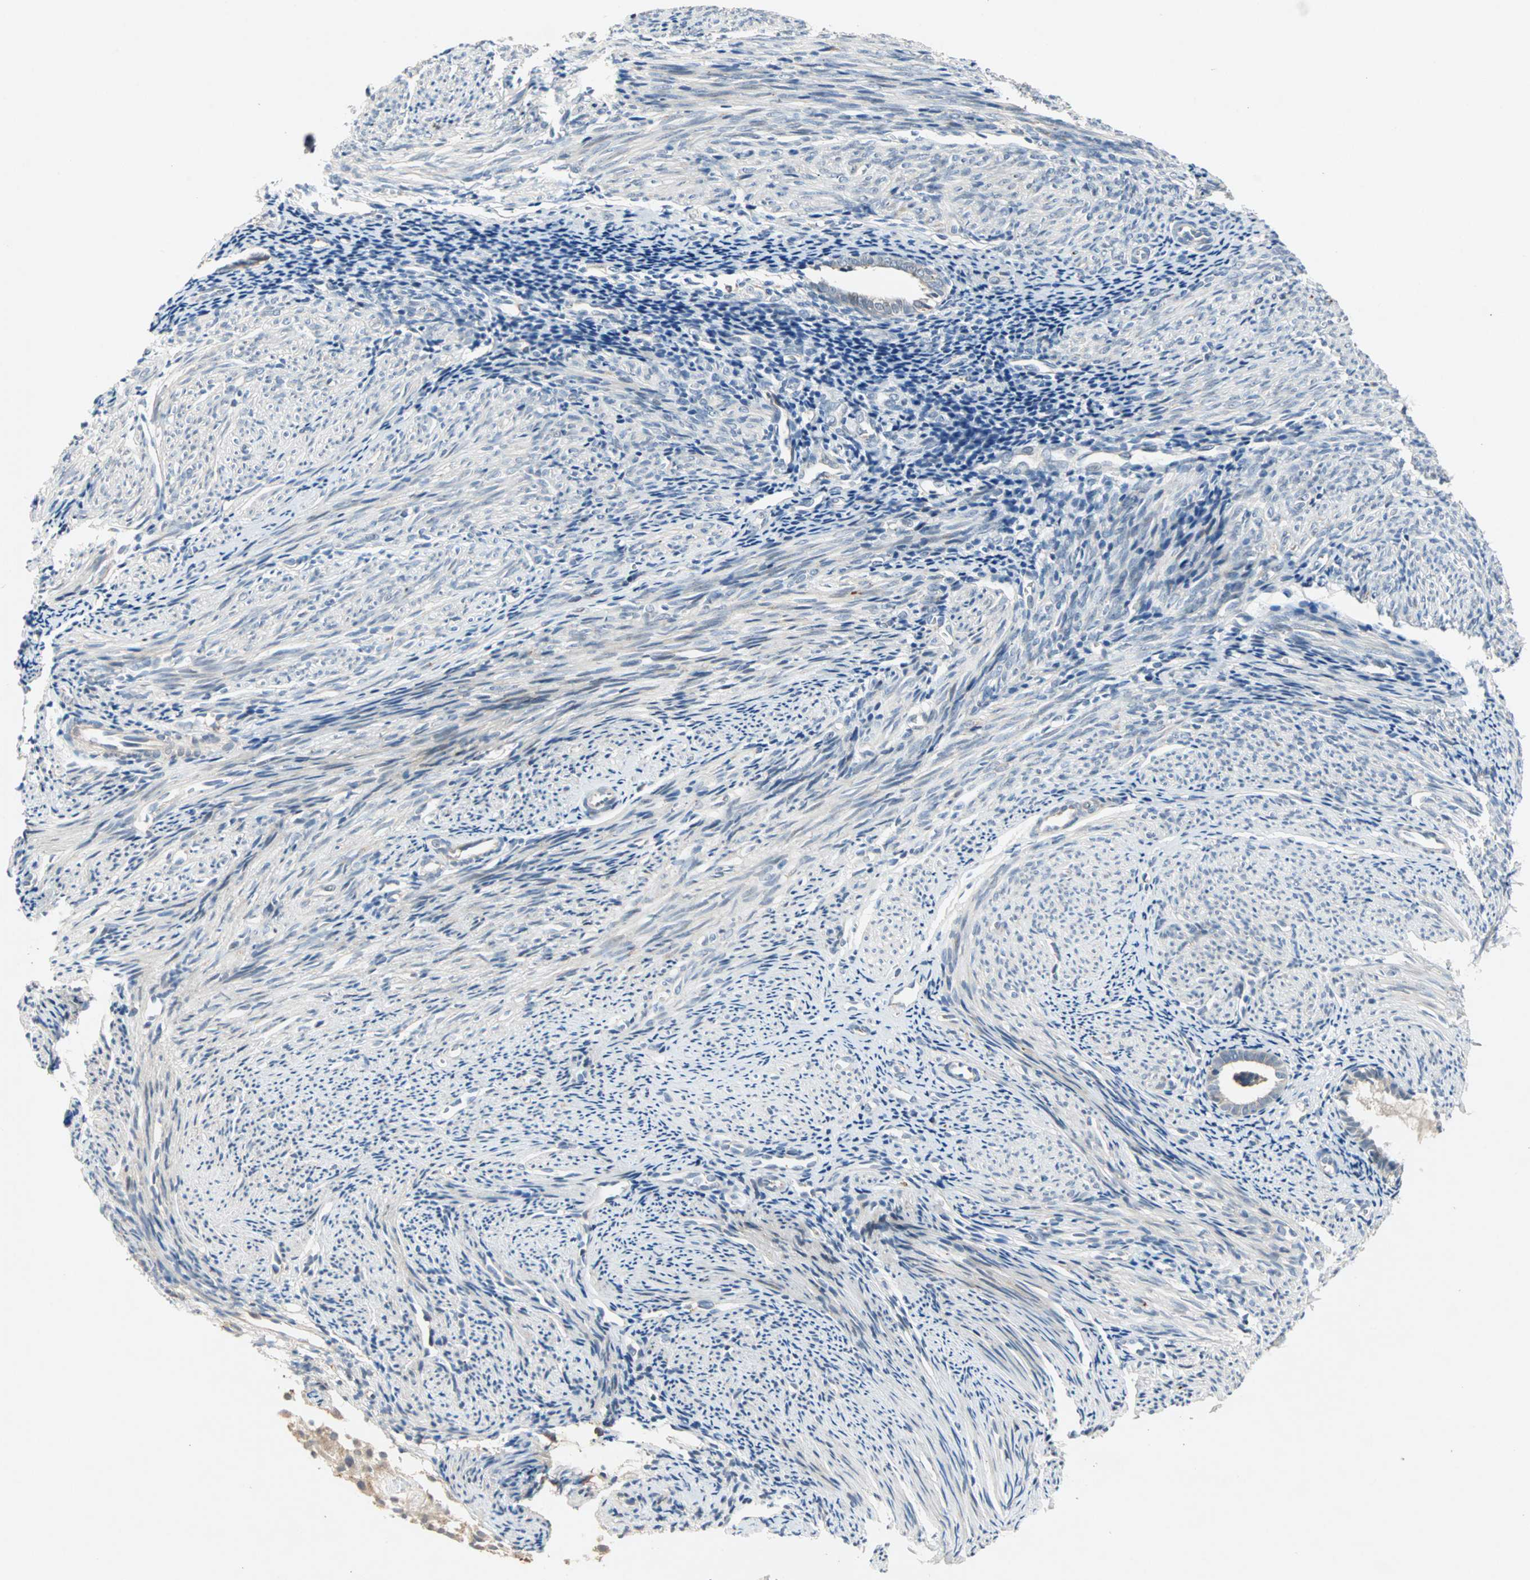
{"staining": {"intensity": "negative", "quantity": "none", "location": "none"}, "tissue": "endometrium", "cell_type": "Cells in endometrial stroma", "image_type": "normal", "snomed": [{"axis": "morphology", "description": "Normal tissue, NOS"}, {"axis": "topography", "description": "Smooth muscle"}, {"axis": "topography", "description": "Endometrium"}], "caption": "Cells in endometrial stroma show no significant positivity in unremarkable endometrium.", "gene": "PROS1", "patient": {"sex": "female", "age": 57}}